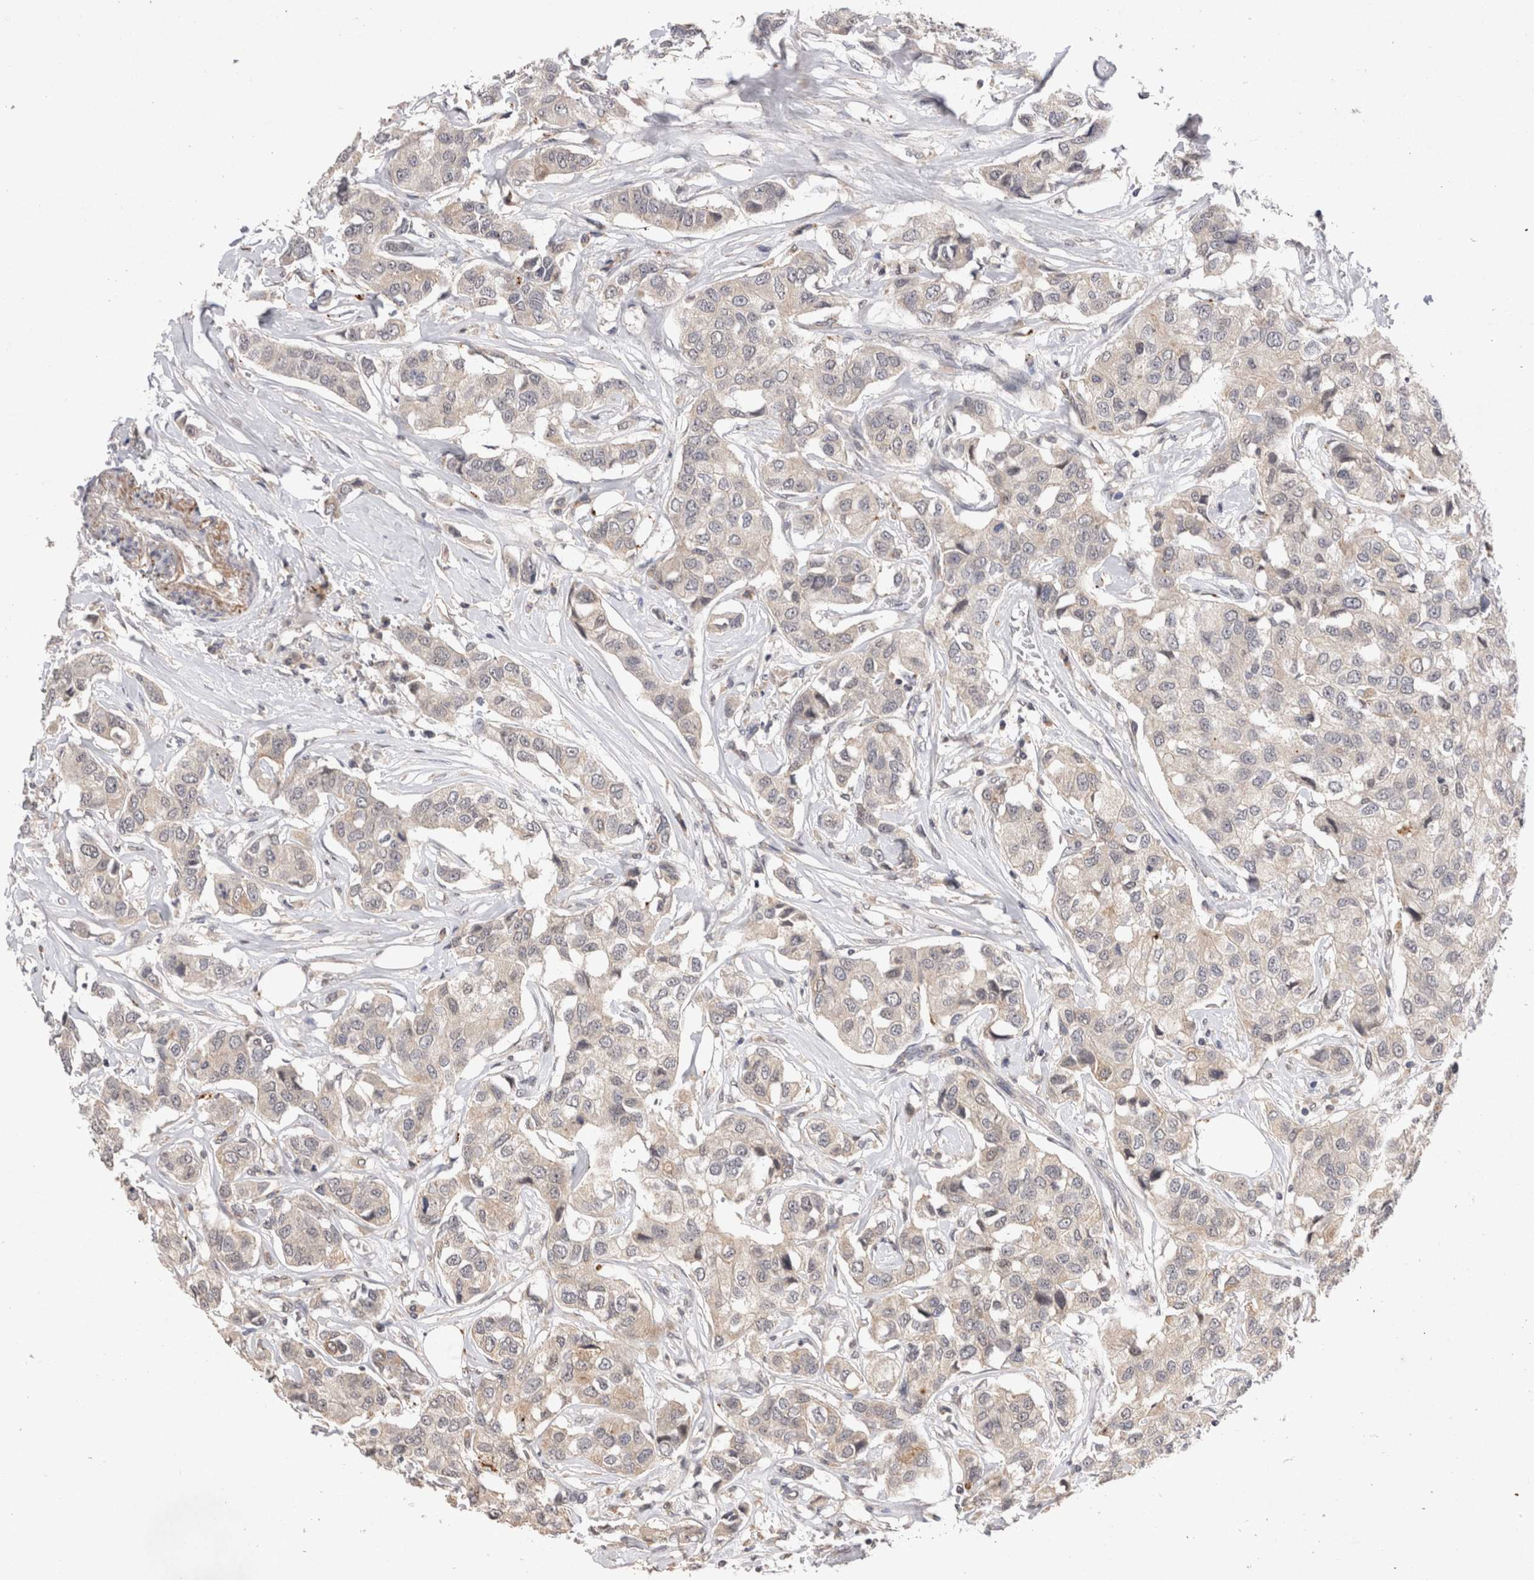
{"staining": {"intensity": "negative", "quantity": "none", "location": "none"}, "tissue": "breast cancer", "cell_type": "Tumor cells", "image_type": "cancer", "snomed": [{"axis": "morphology", "description": "Duct carcinoma"}, {"axis": "topography", "description": "Breast"}], "caption": "Tumor cells are negative for brown protein staining in breast cancer (intraductal carcinoma).", "gene": "RASSF3", "patient": {"sex": "female", "age": 80}}